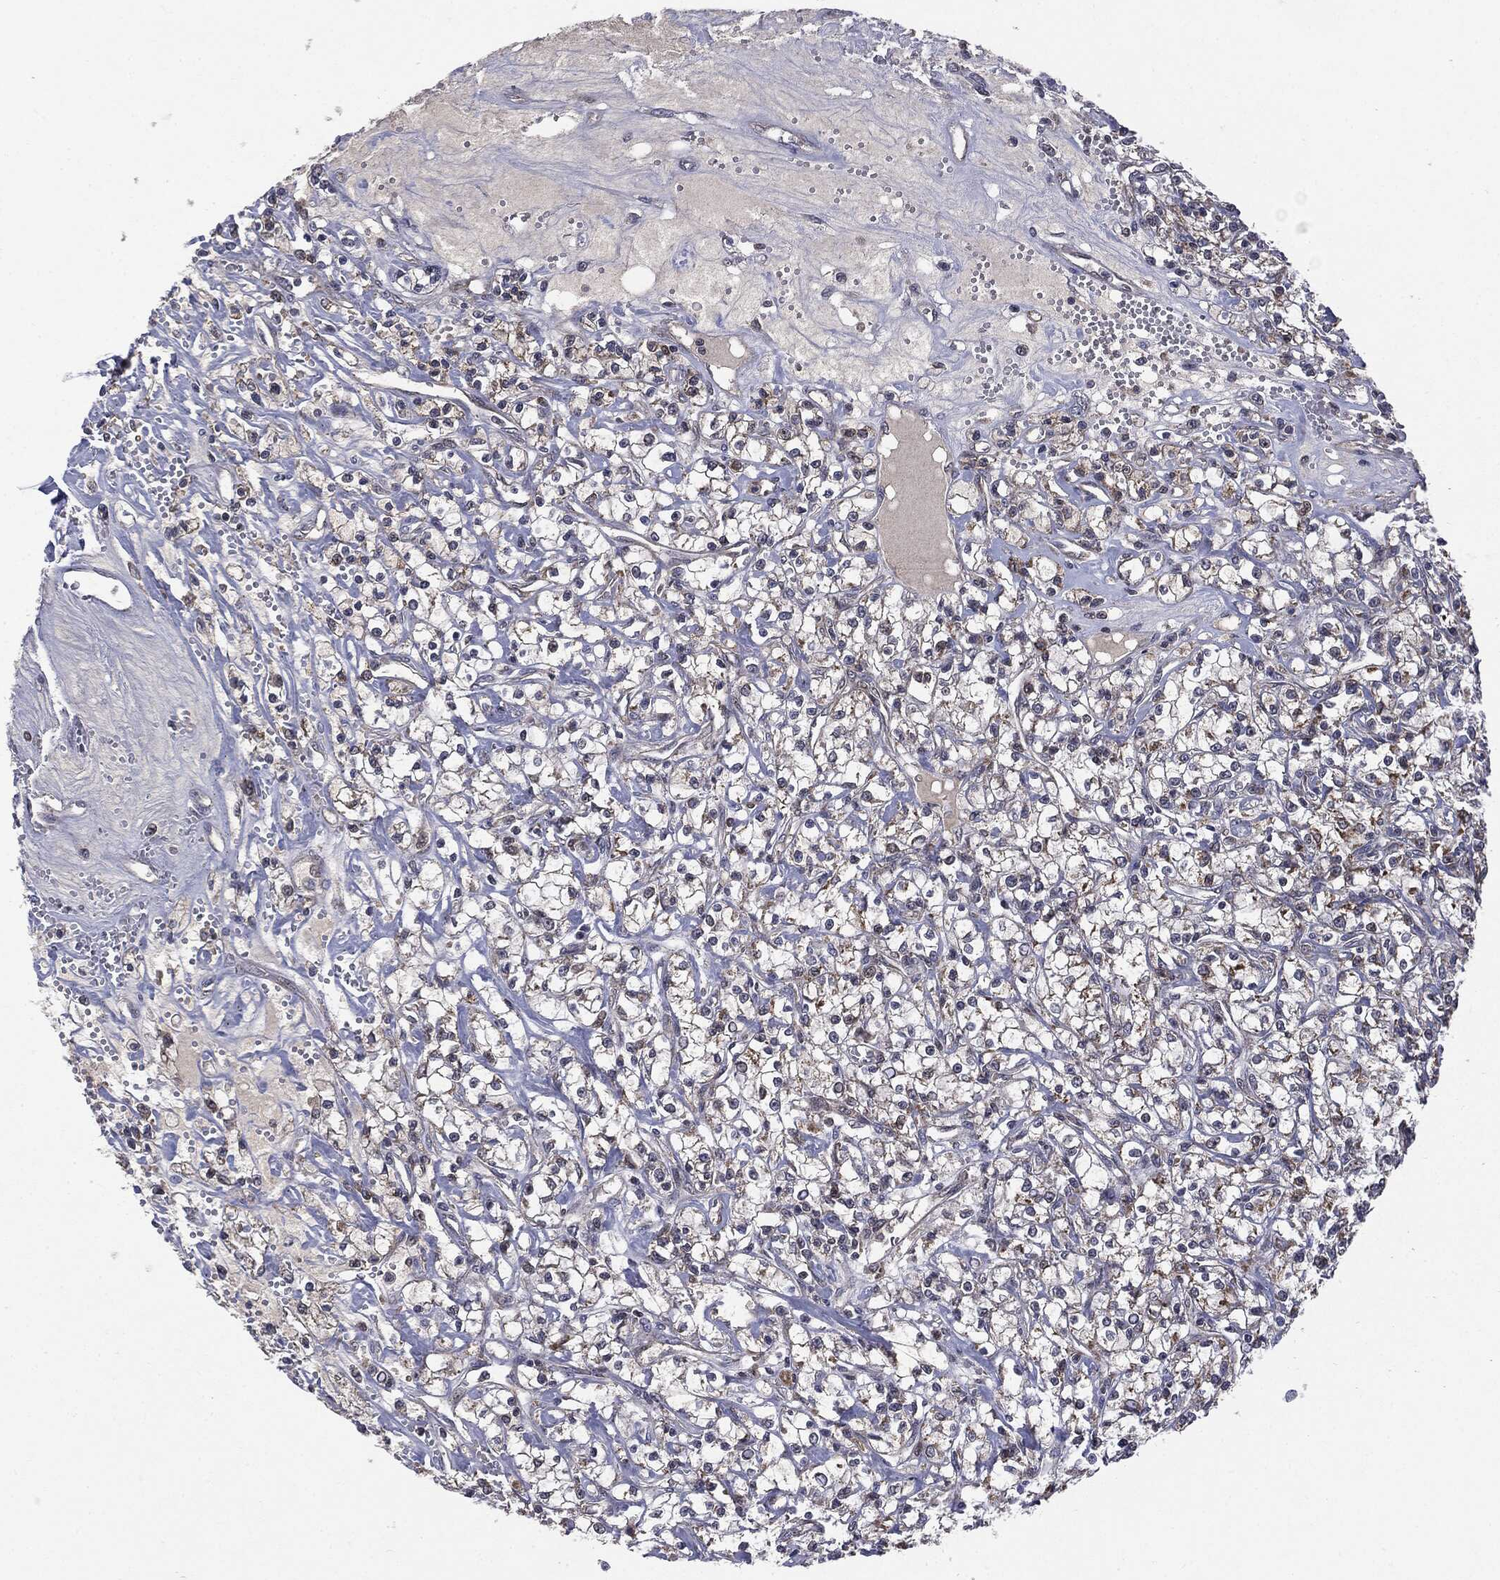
{"staining": {"intensity": "negative", "quantity": "none", "location": "none"}, "tissue": "renal cancer", "cell_type": "Tumor cells", "image_type": "cancer", "snomed": [{"axis": "morphology", "description": "Adenocarcinoma, NOS"}, {"axis": "topography", "description": "Kidney"}], "caption": "Image shows no protein positivity in tumor cells of renal cancer (adenocarcinoma) tissue.", "gene": "PTPA", "patient": {"sex": "female", "age": 59}}